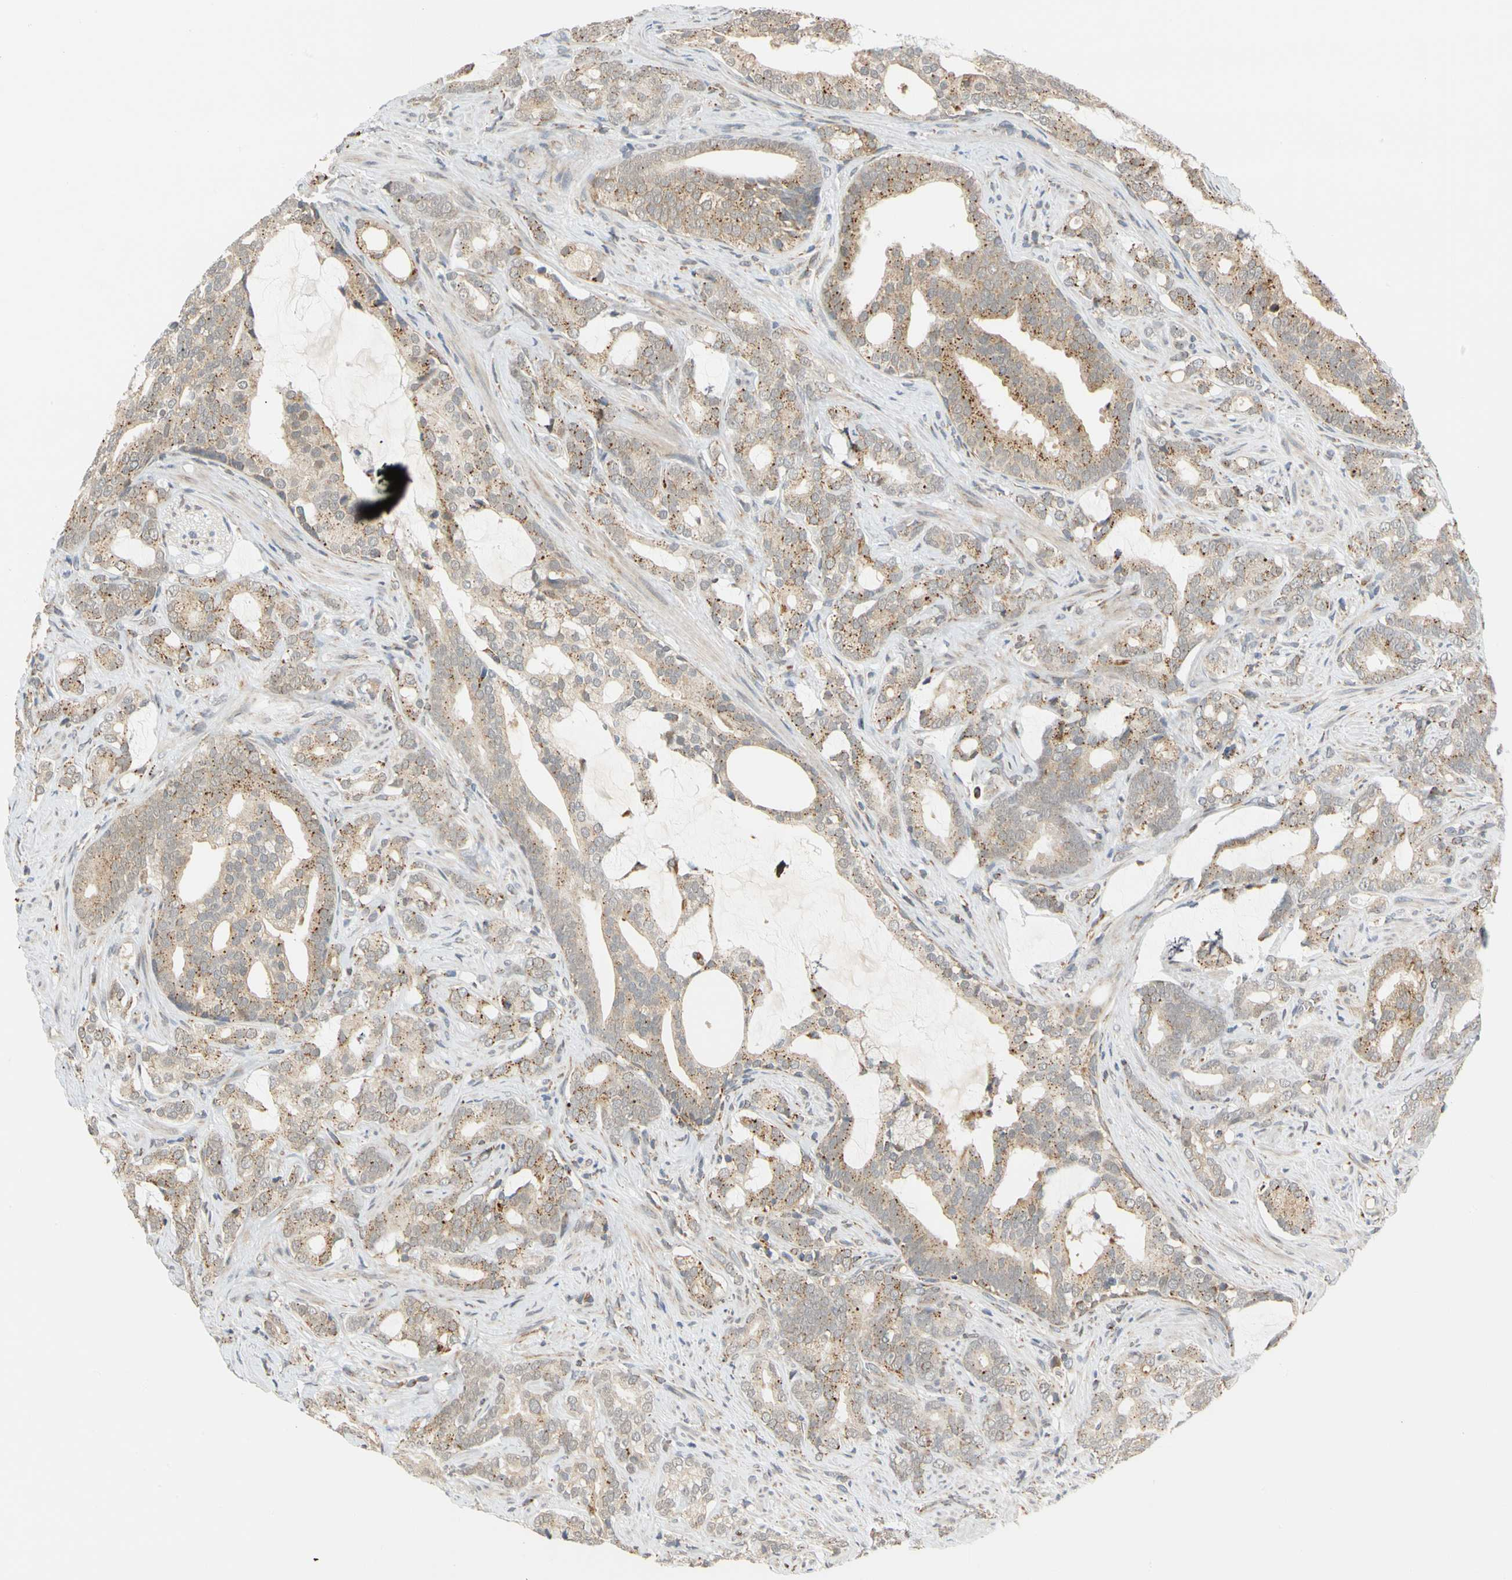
{"staining": {"intensity": "weak", "quantity": ">75%", "location": "cytoplasmic/membranous"}, "tissue": "prostate cancer", "cell_type": "Tumor cells", "image_type": "cancer", "snomed": [{"axis": "morphology", "description": "Adenocarcinoma, Low grade"}, {"axis": "topography", "description": "Prostate"}], "caption": "High-power microscopy captured an immunohistochemistry (IHC) micrograph of prostate cancer (adenocarcinoma (low-grade)), revealing weak cytoplasmic/membranous expression in approximately >75% of tumor cells. The protein is stained brown, and the nuclei are stained in blue (DAB (3,3'-diaminobenzidine) IHC with brightfield microscopy, high magnification).", "gene": "SFXN3", "patient": {"sex": "male", "age": 58}}